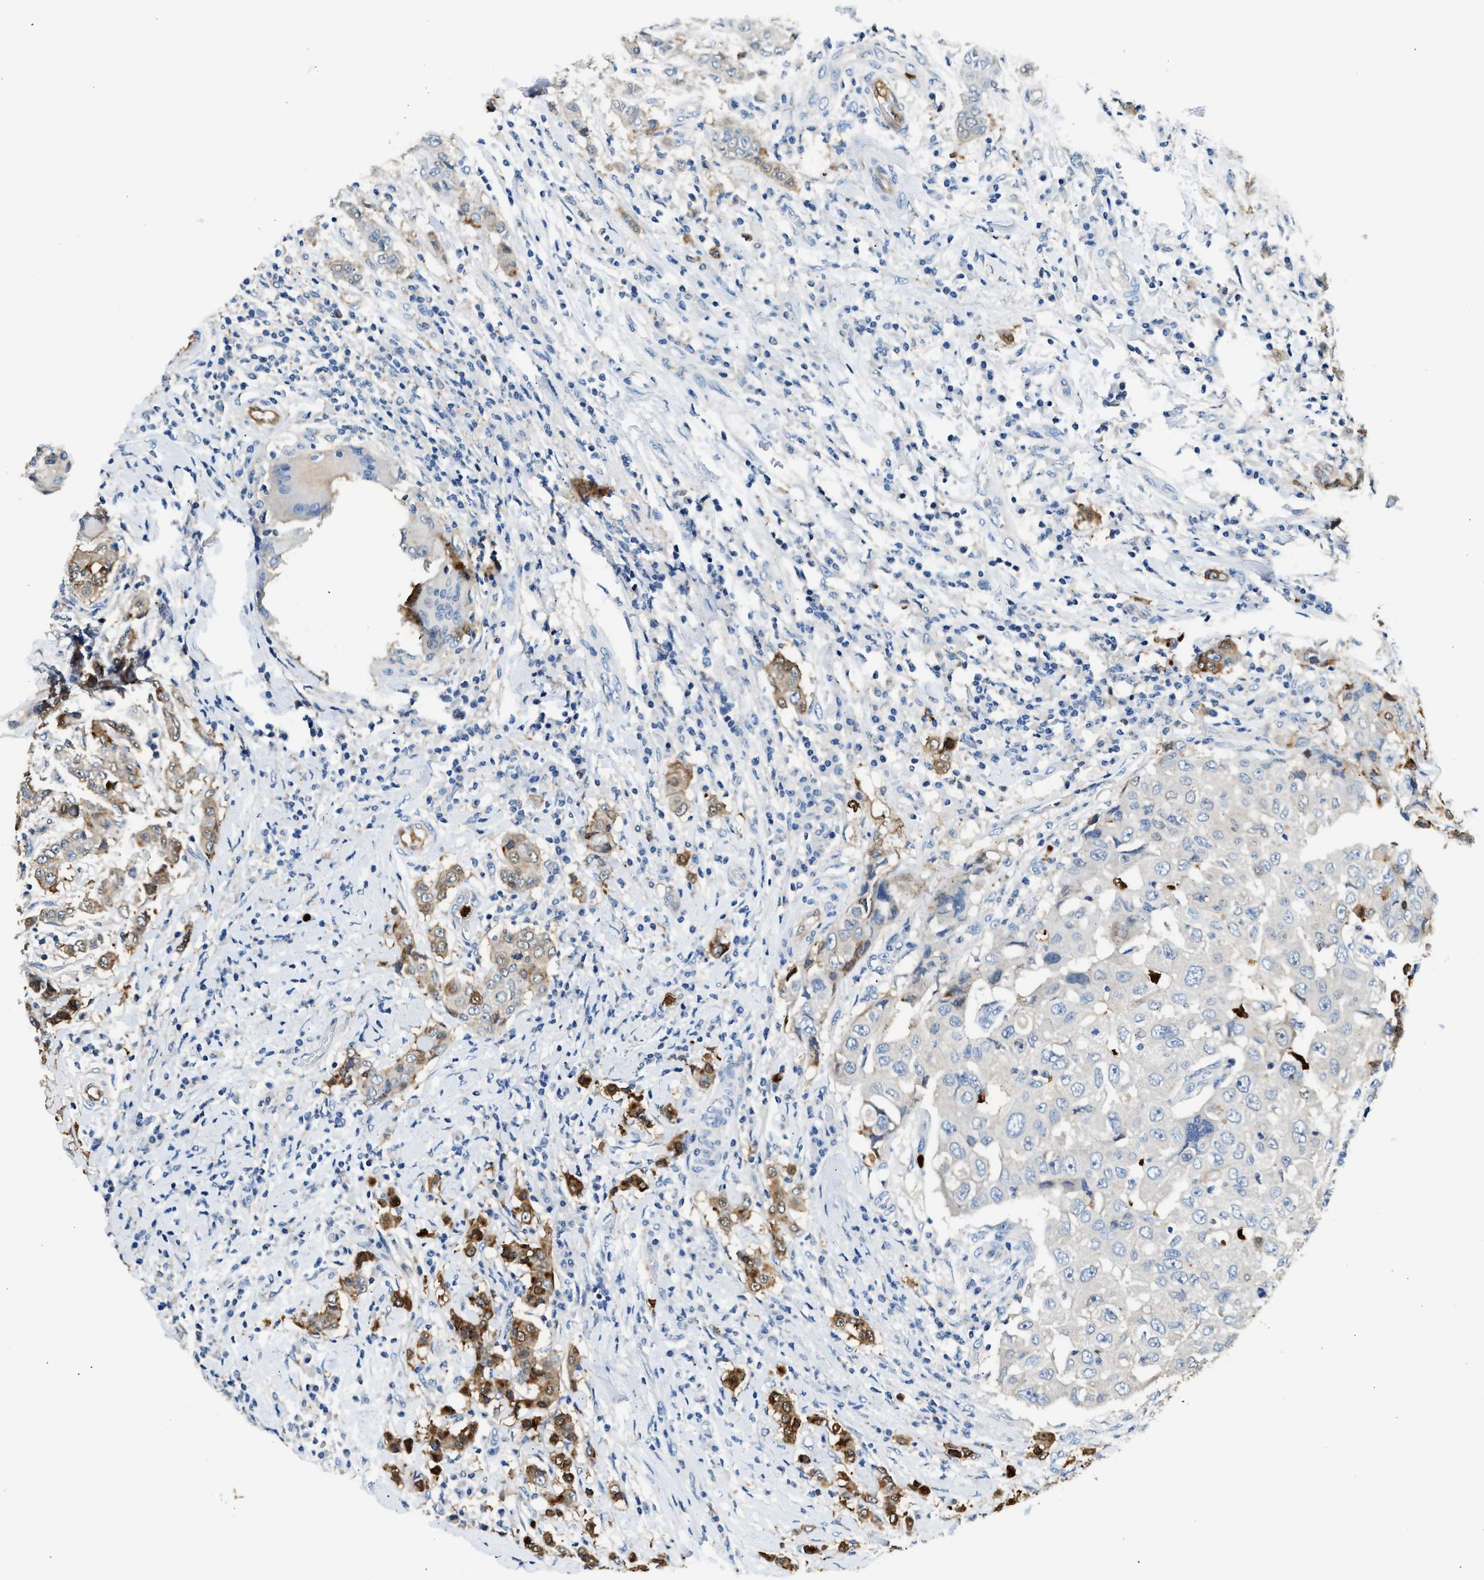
{"staining": {"intensity": "moderate", "quantity": "<25%", "location": "cytoplasmic/membranous"}, "tissue": "breast cancer", "cell_type": "Tumor cells", "image_type": "cancer", "snomed": [{"axis": "morphology", "description": "Duct carcinoma"}, {"axis": "topography", "description": "Breast"}], "caption": "This is a histology image of immunohistochemistry (IHC) staining of breast invasive ductal carcinoma, which shows moderate expression in the cytoplasmic/membranous of tumor cells.", "gene": "ANXA3", "patient": {"sex": "female", "age": 27}}